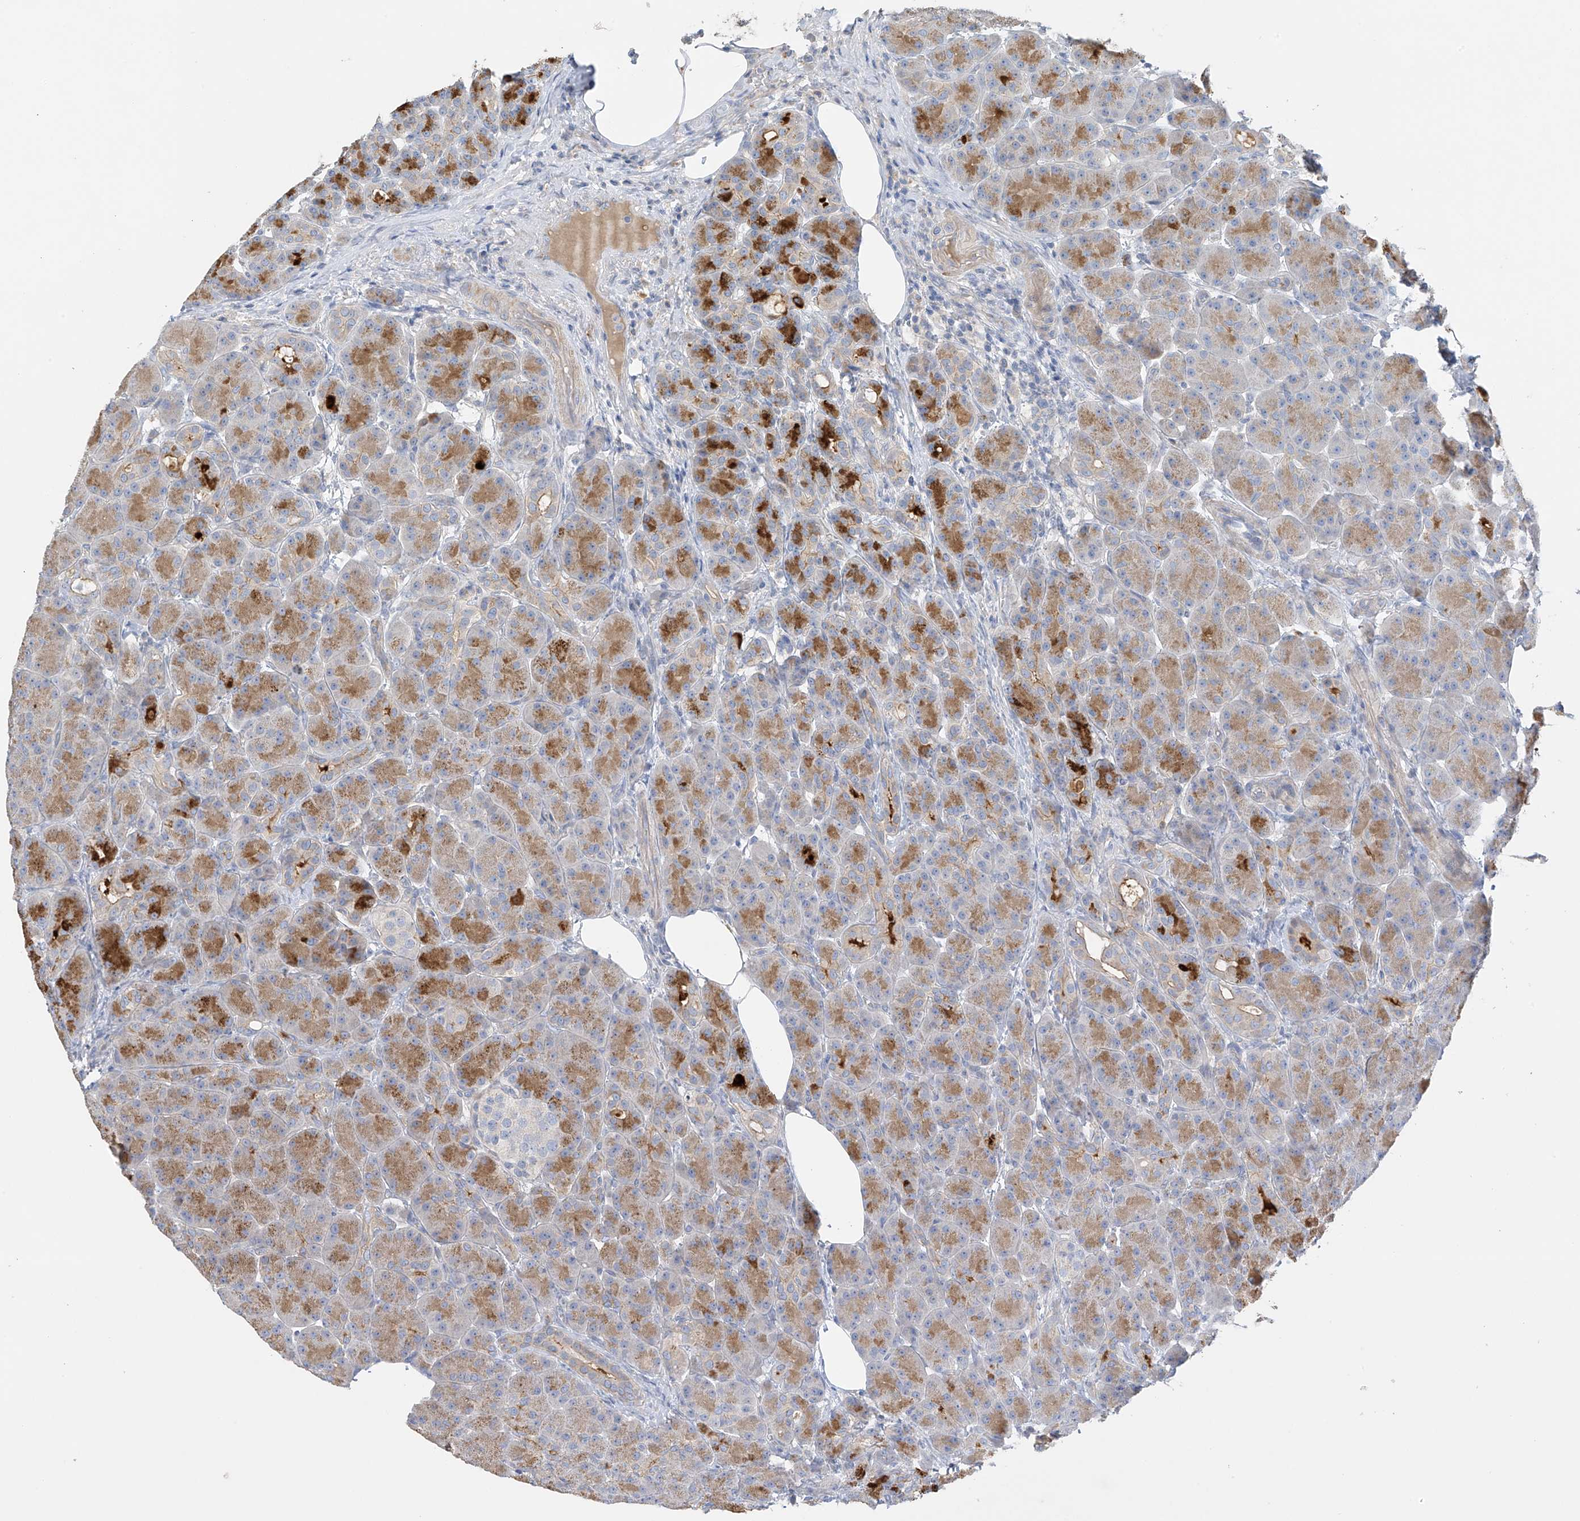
{"staining": {"intensity": "moderate", "quantity": ">75%", "location": "cytoplasmic/membranous"}, "tissue": "pancreas", "cell_type": "Exocrine glandular cells", "image_type": "normal", "snomed": [{"axis": "morphology", "description": "Normal tissue, NOS"}, {"axis": "topography", "description": "Pancreas"}], "caption": "Immunohistochemistry micrograph of normal pancreas: human pancreas stained using immunohistochemistry (IHC) reveals medium levels of moderate protein expression localized specifically in the cytoplasmic/membranous of exocrine glandular cells, appearing as a cytoplasmic/membranous brown color.", "gene": "PRSS12", "patient": {"sex": "male", "age": 63}}